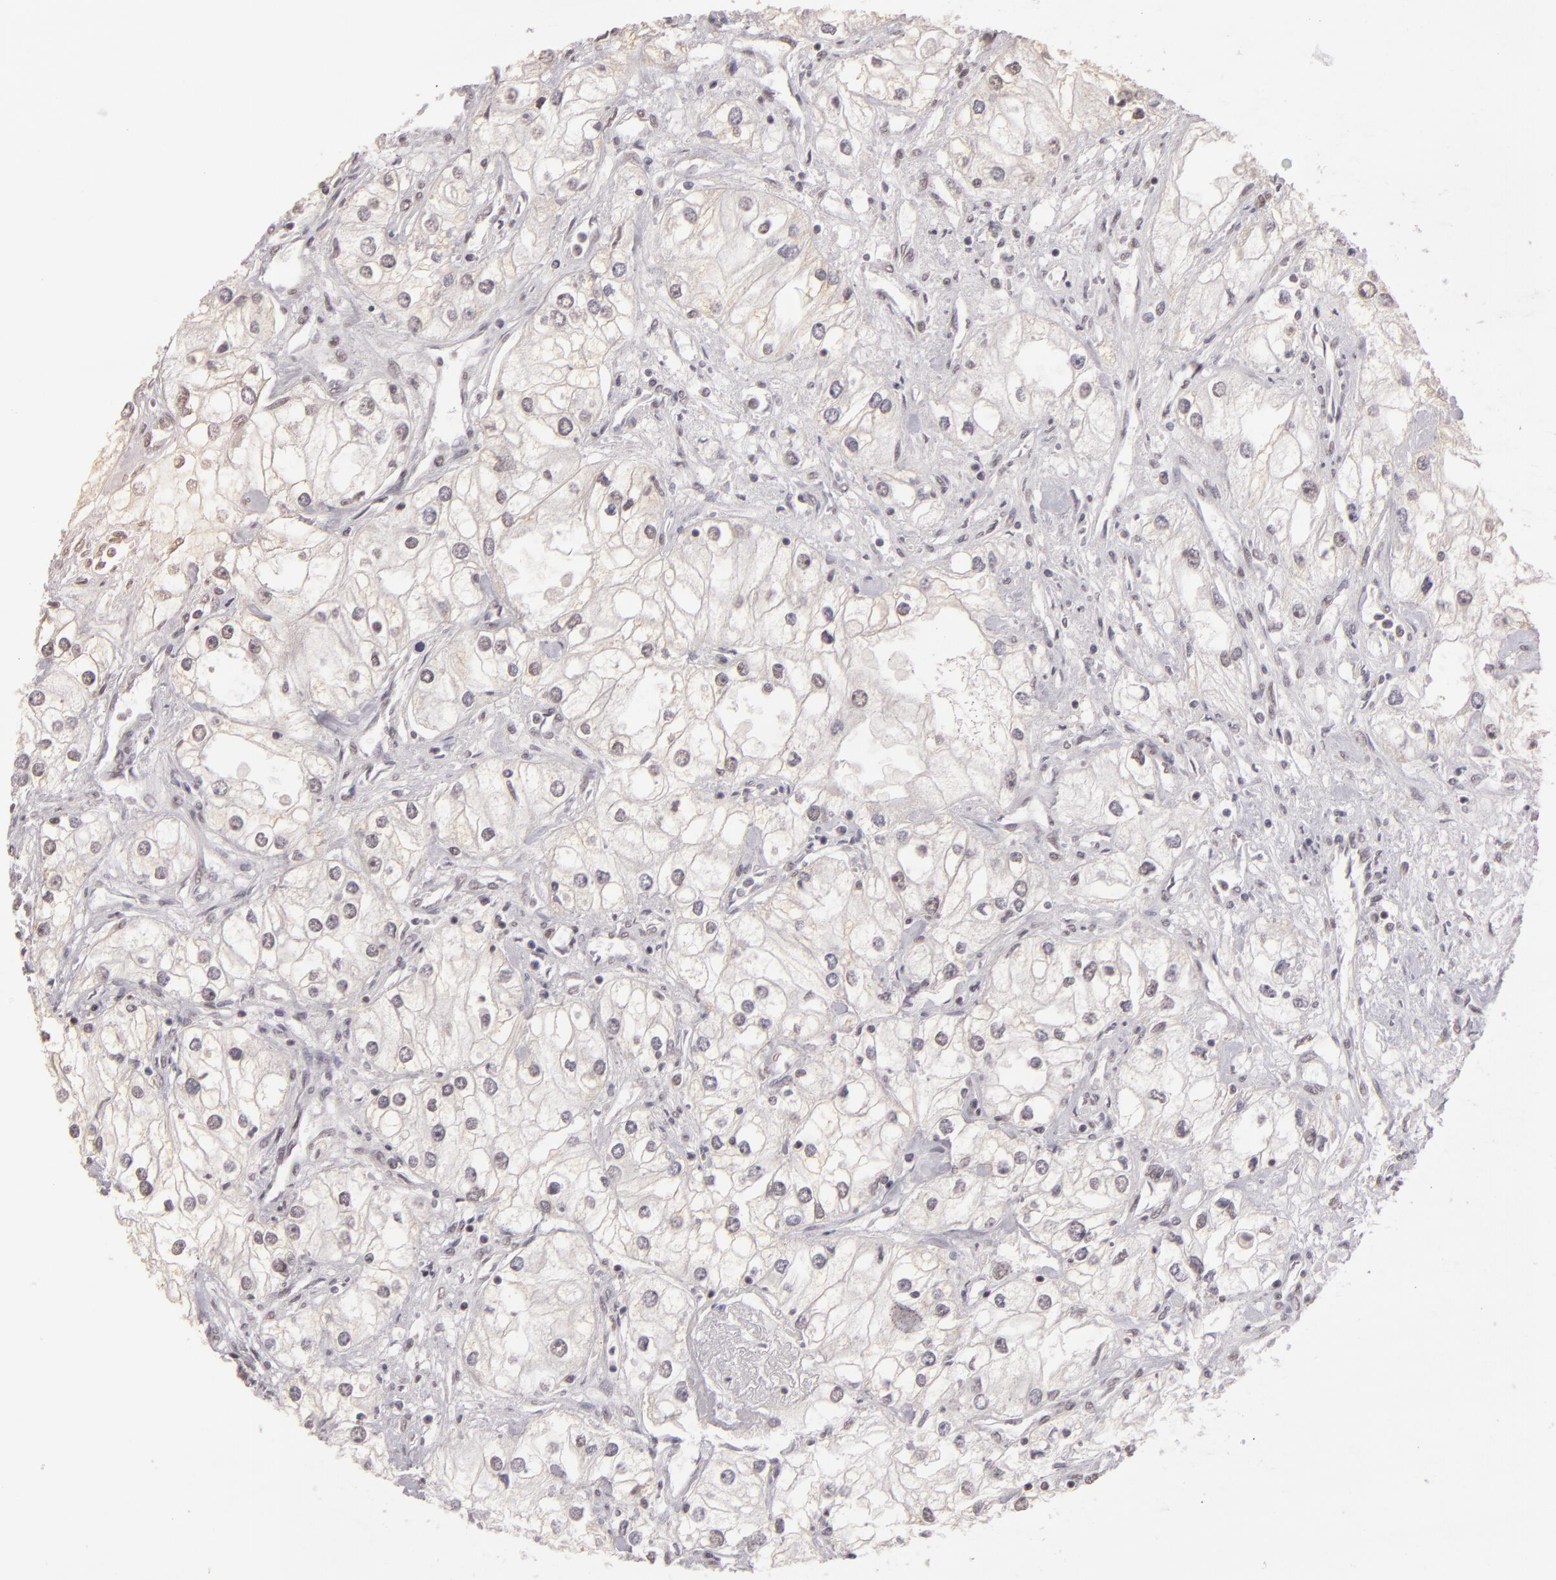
{"staining": {"intensity": "negative", "quantity": "none", "location": "none"}, "tissue": "renal cancer", "cell_type": "Tumor cells", "image_type": "cancer", "snomed": [{"axis": "morphology", "description": "Adenocarcinoma, NOS"}, {"axis": "topography", "description": "Kidney"}], "caption": "High power microscopy photomicrograph of an immunohistochemistry photomicrograph of renal cancer, revealing no significant positivity in tumor cells. Nuclei are stained in blue.", "gene": "INTS6", "patient": {"sex": "male", "age": 57}}